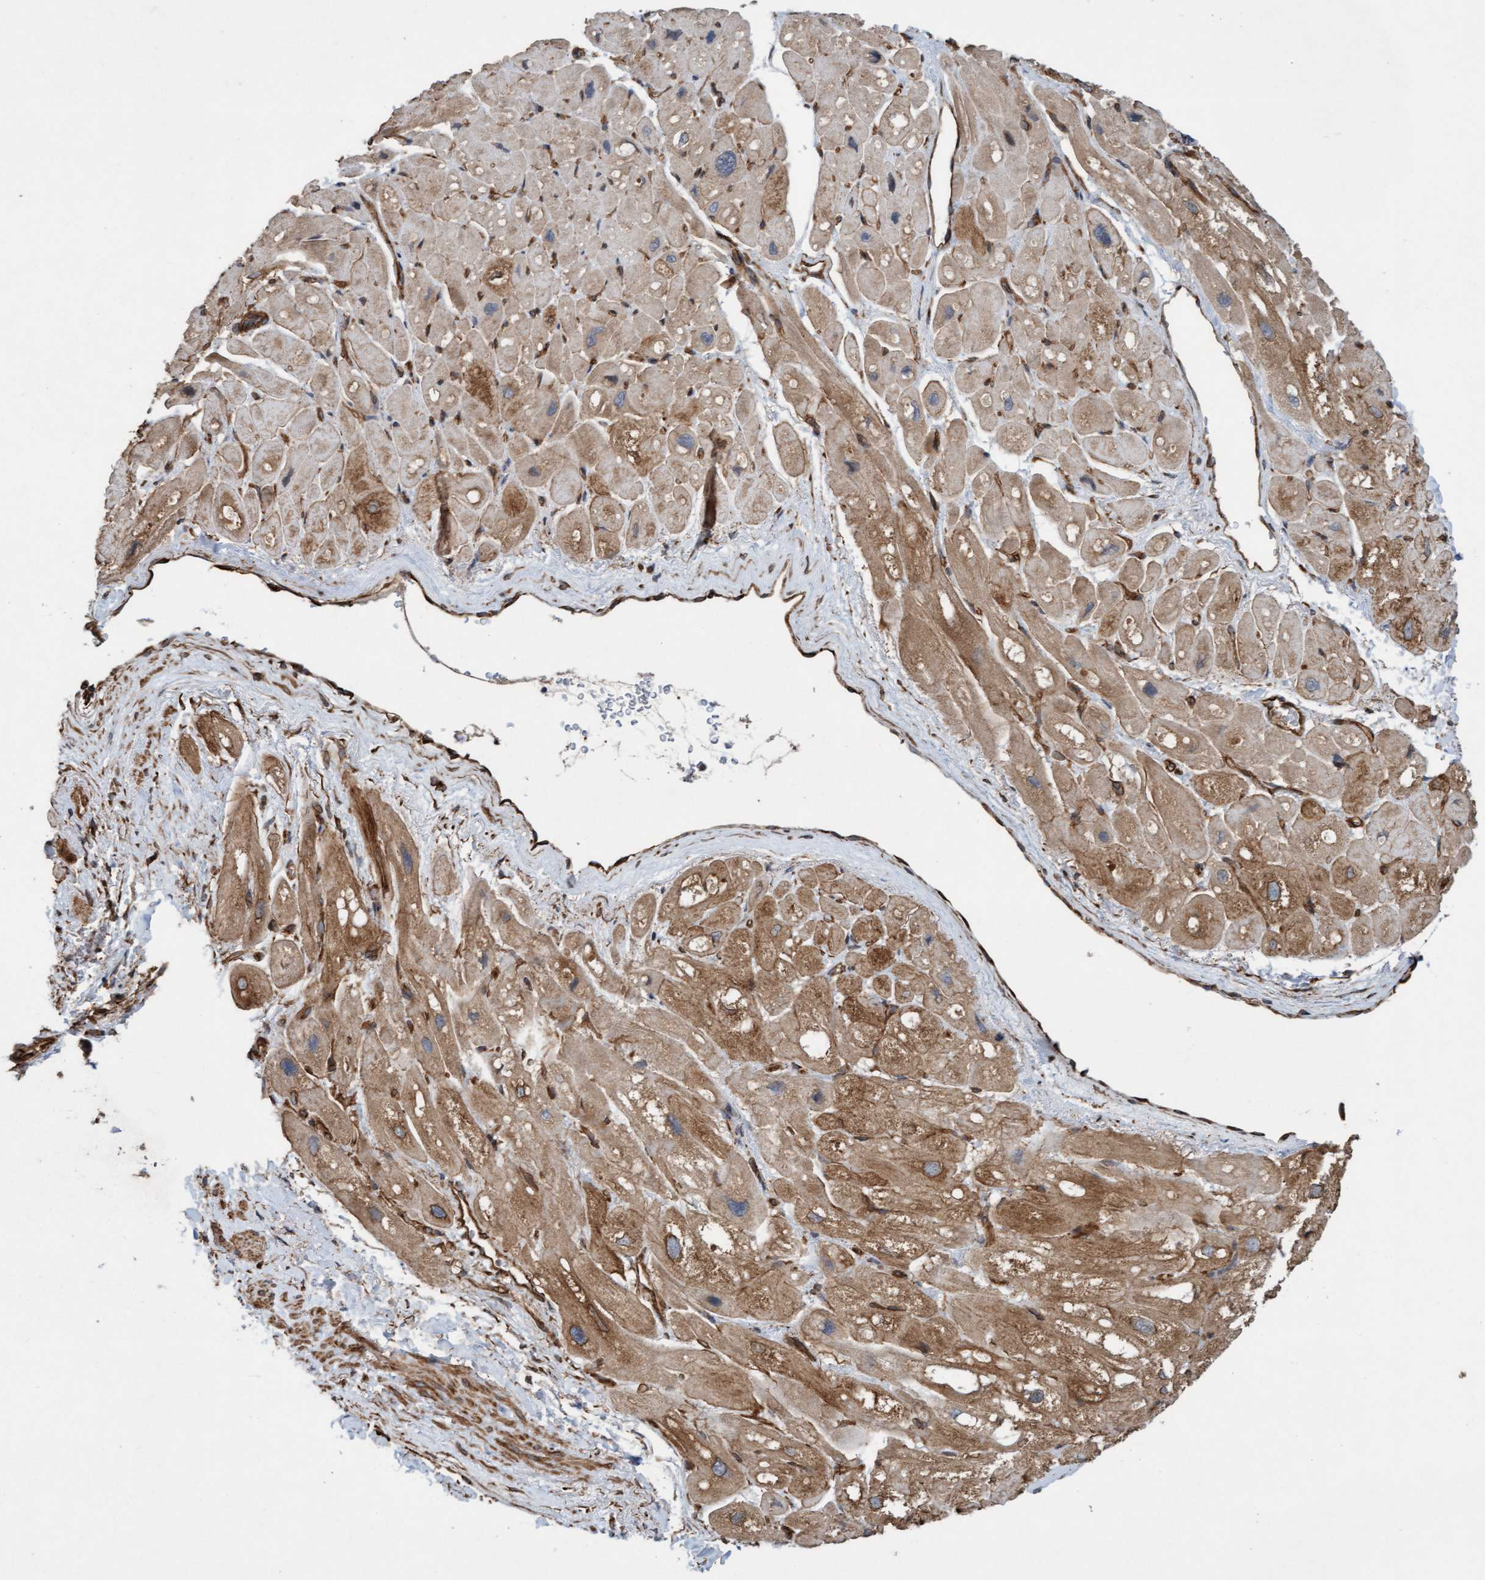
{"staining": {"intensity": "moderate", "quantity": "25%-75%", "location": "cytoplasmic/membranous"}, "tissue": "heart muscle", "cell_type": "Cardiomyocytes", "image_type": "normal", "snomed": [{"axis": "morphology", "description": "Normal tissue, NOS"}, {"axis": "topography", "description": "Heart"}], "caption": "High-magnification brightfield microscopy of benign heart muscle stained with DAB (brown) and counterstained with hematoxylin (blue). cardiomyocytes exhibit moderate cytoplasmic/membranous positivity is present in about25%-75% of cells. Nuclei are stained in blue.", "gene": "CDC42EP4", "patient": {"sex": "male", "age": 49}}